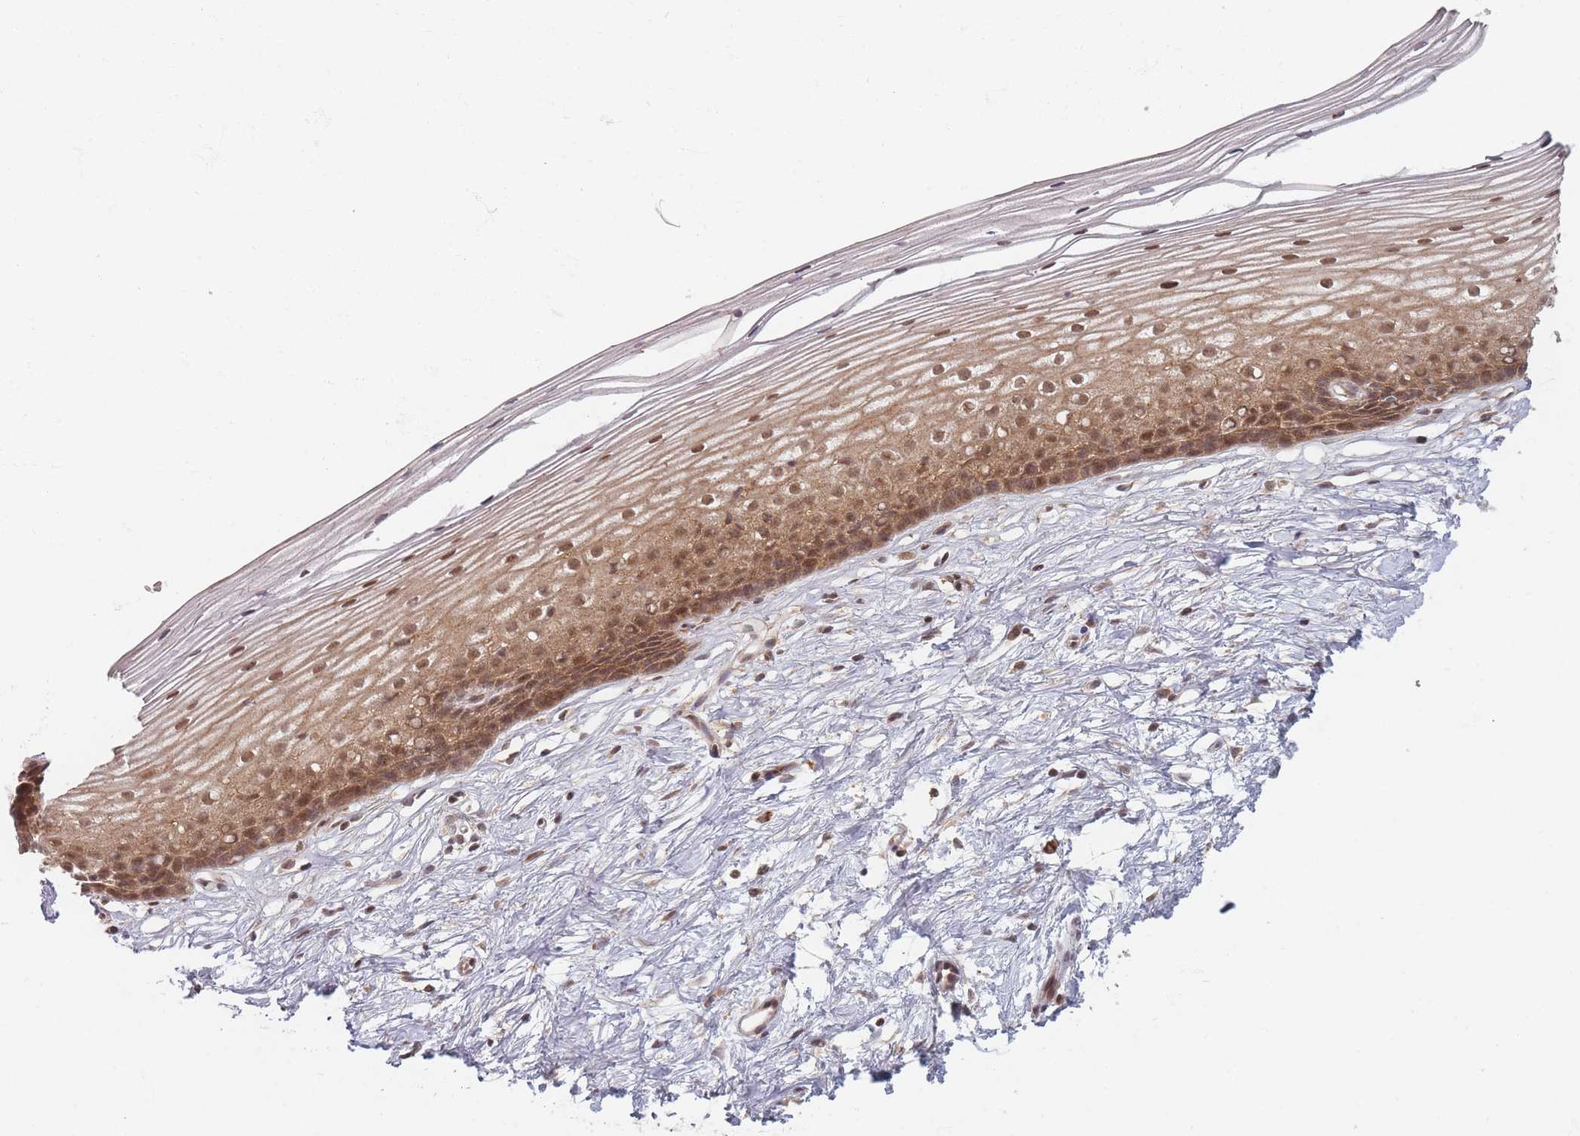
{"staining": {"intensity": "moderate", "quantity": ">75%", "location": "cytoplasmic/membranous"}, "tissue": "cervix", "cell_type": "Glandular cells", "image_type": "normal", "snomed": [{"axis": "morphology", "description": "Normal tissue, NOS"}, {"axis": "topography", "description": "Cervix"}], "caption": "Protein analysis of unremarkable cervix demonstrates moderate cytoplasmic/membranous staining in approximately >75% of glandular cells. Nuclei are stained in blue.", "gene": "RADX", "patient": {"sex": "female", "age": 40}}